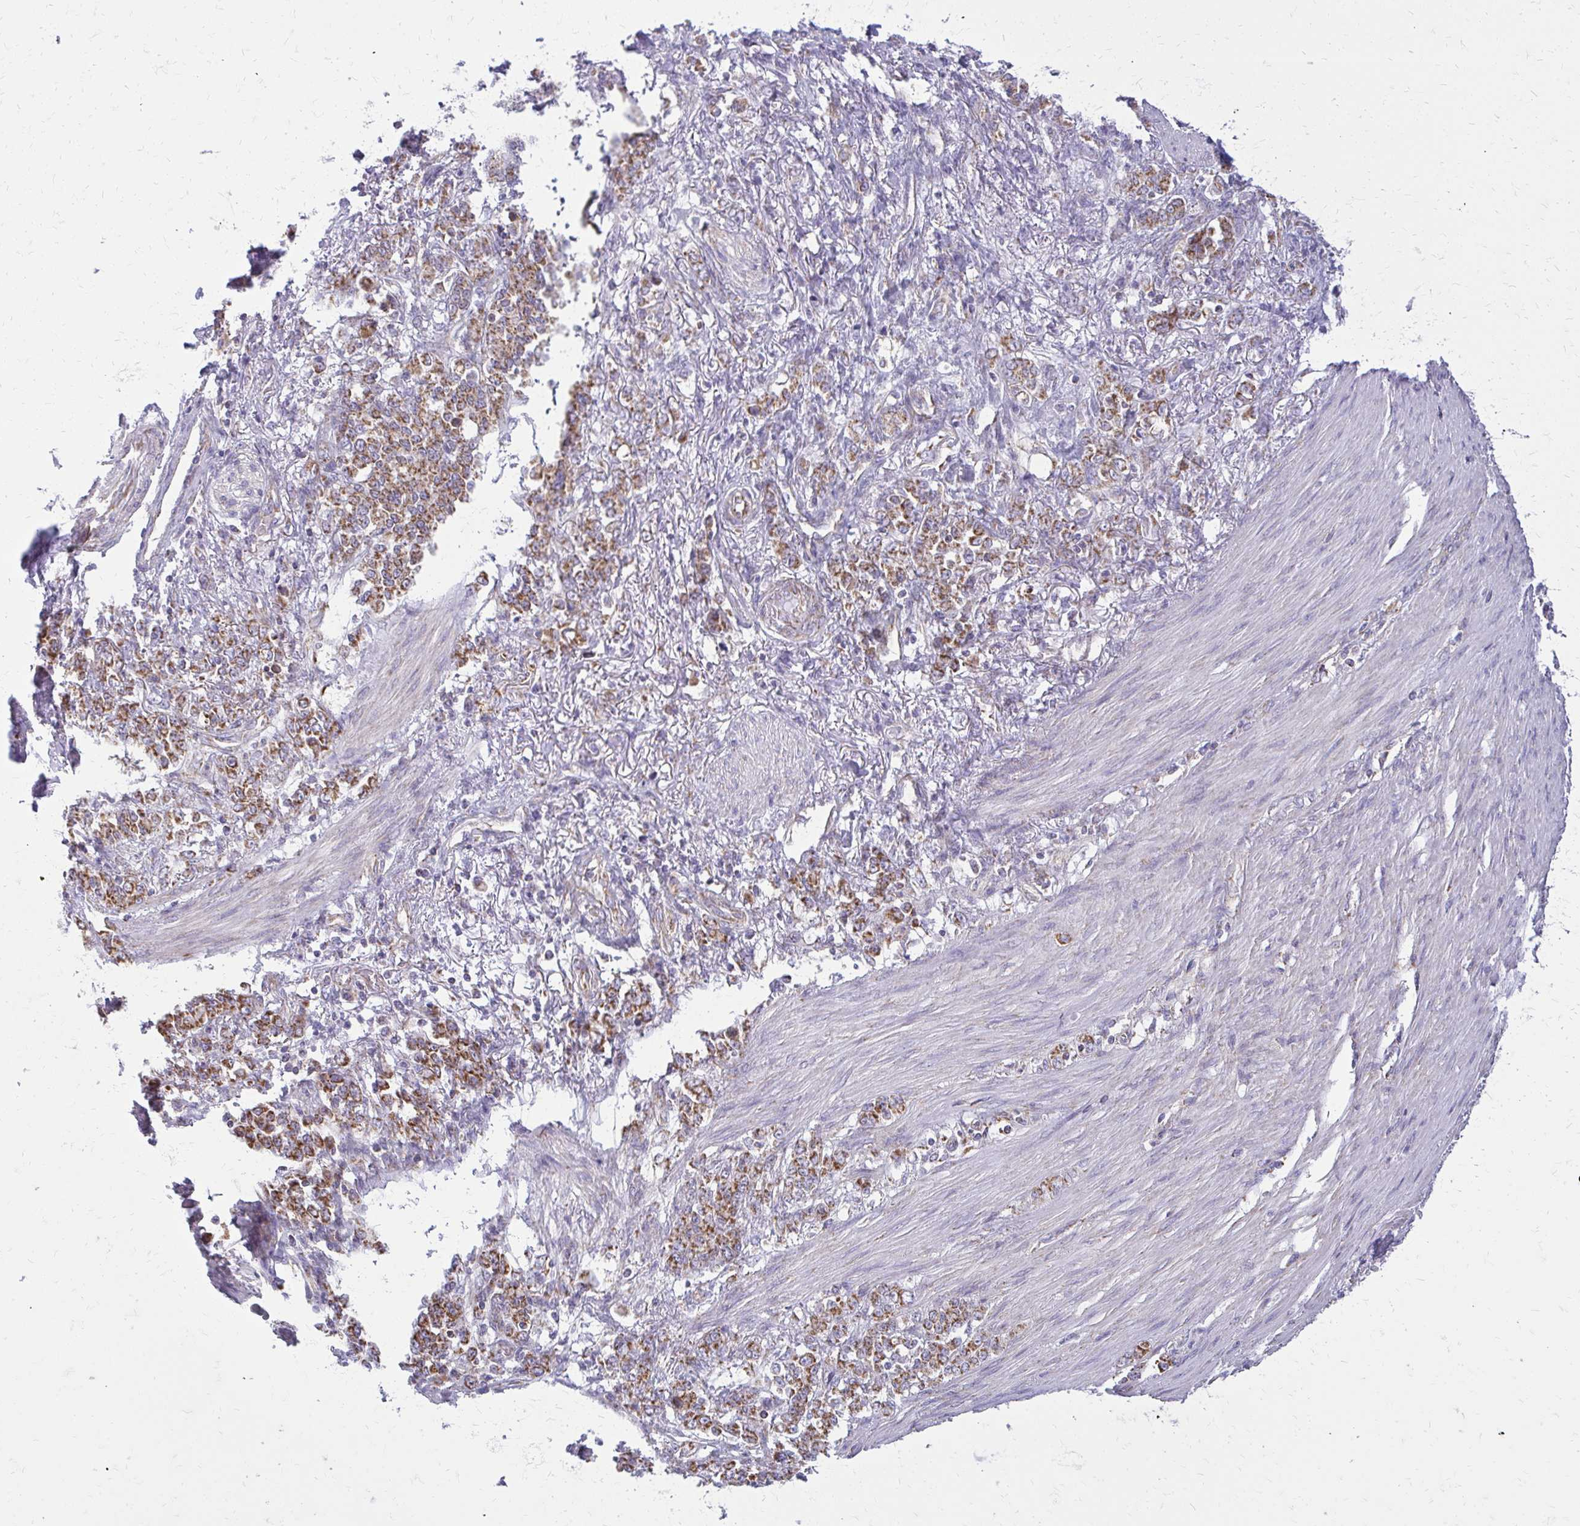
{"staining": {"intensity": "strong", "quantity": ">75%", "location": "cytoplasmic/membranous"}, "tissue": "stomach cancer", "cell_type": "Tumor cells", "image_type": "cancer", "snomed": [{"axis": "morphology", "description": "Adenocarcinoma, NOS"}, {"axis": "topography", "description": "Stomach"}], "caption": "Adenocarcinoma (stomach) stained for a protein demonstrates strong cytoplasmic/membranous positivity in tumor cells.", "gene": "IFIT1", "patient": {"sex": "female", "age": 79}}